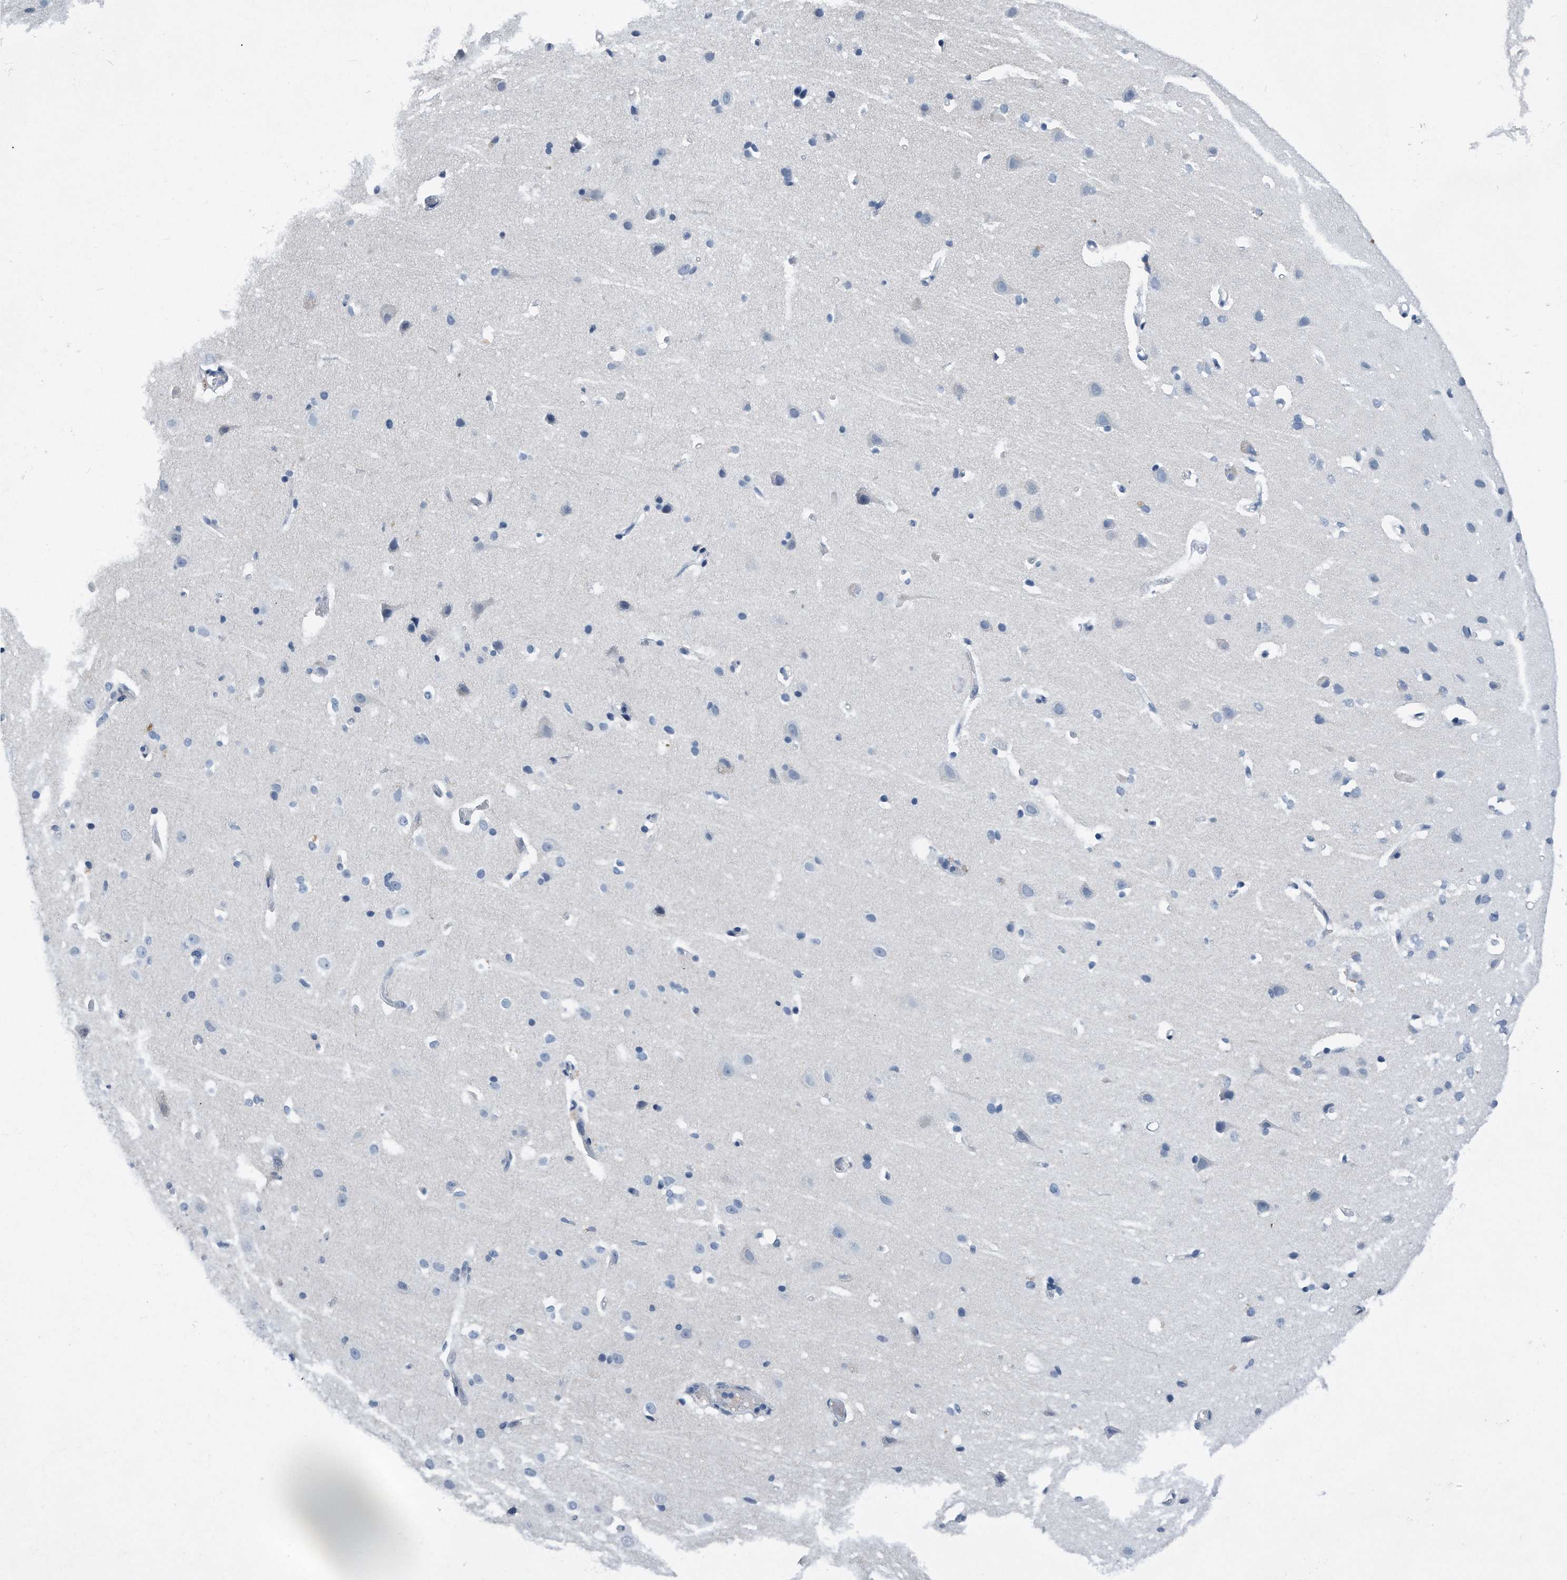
{"staining": {"intensity": "negative", "quantity": "none", "location": "none"}, "tissue": "cerebral cortex", "cell_type": "Endothelial cells", "image_type": "normal", "snomed": [{"axis": "morphology", "description": "Normal tissue, NOS"}, {"axis": "topography", "description": "Cerebral cortex"}], "caption": "Protein analysis of unremarkable cerebral cortex demonstrates no significant expression in endothelial cells.", "gene": "PCNA", "patient": {"sex": "male", "age": 34}}